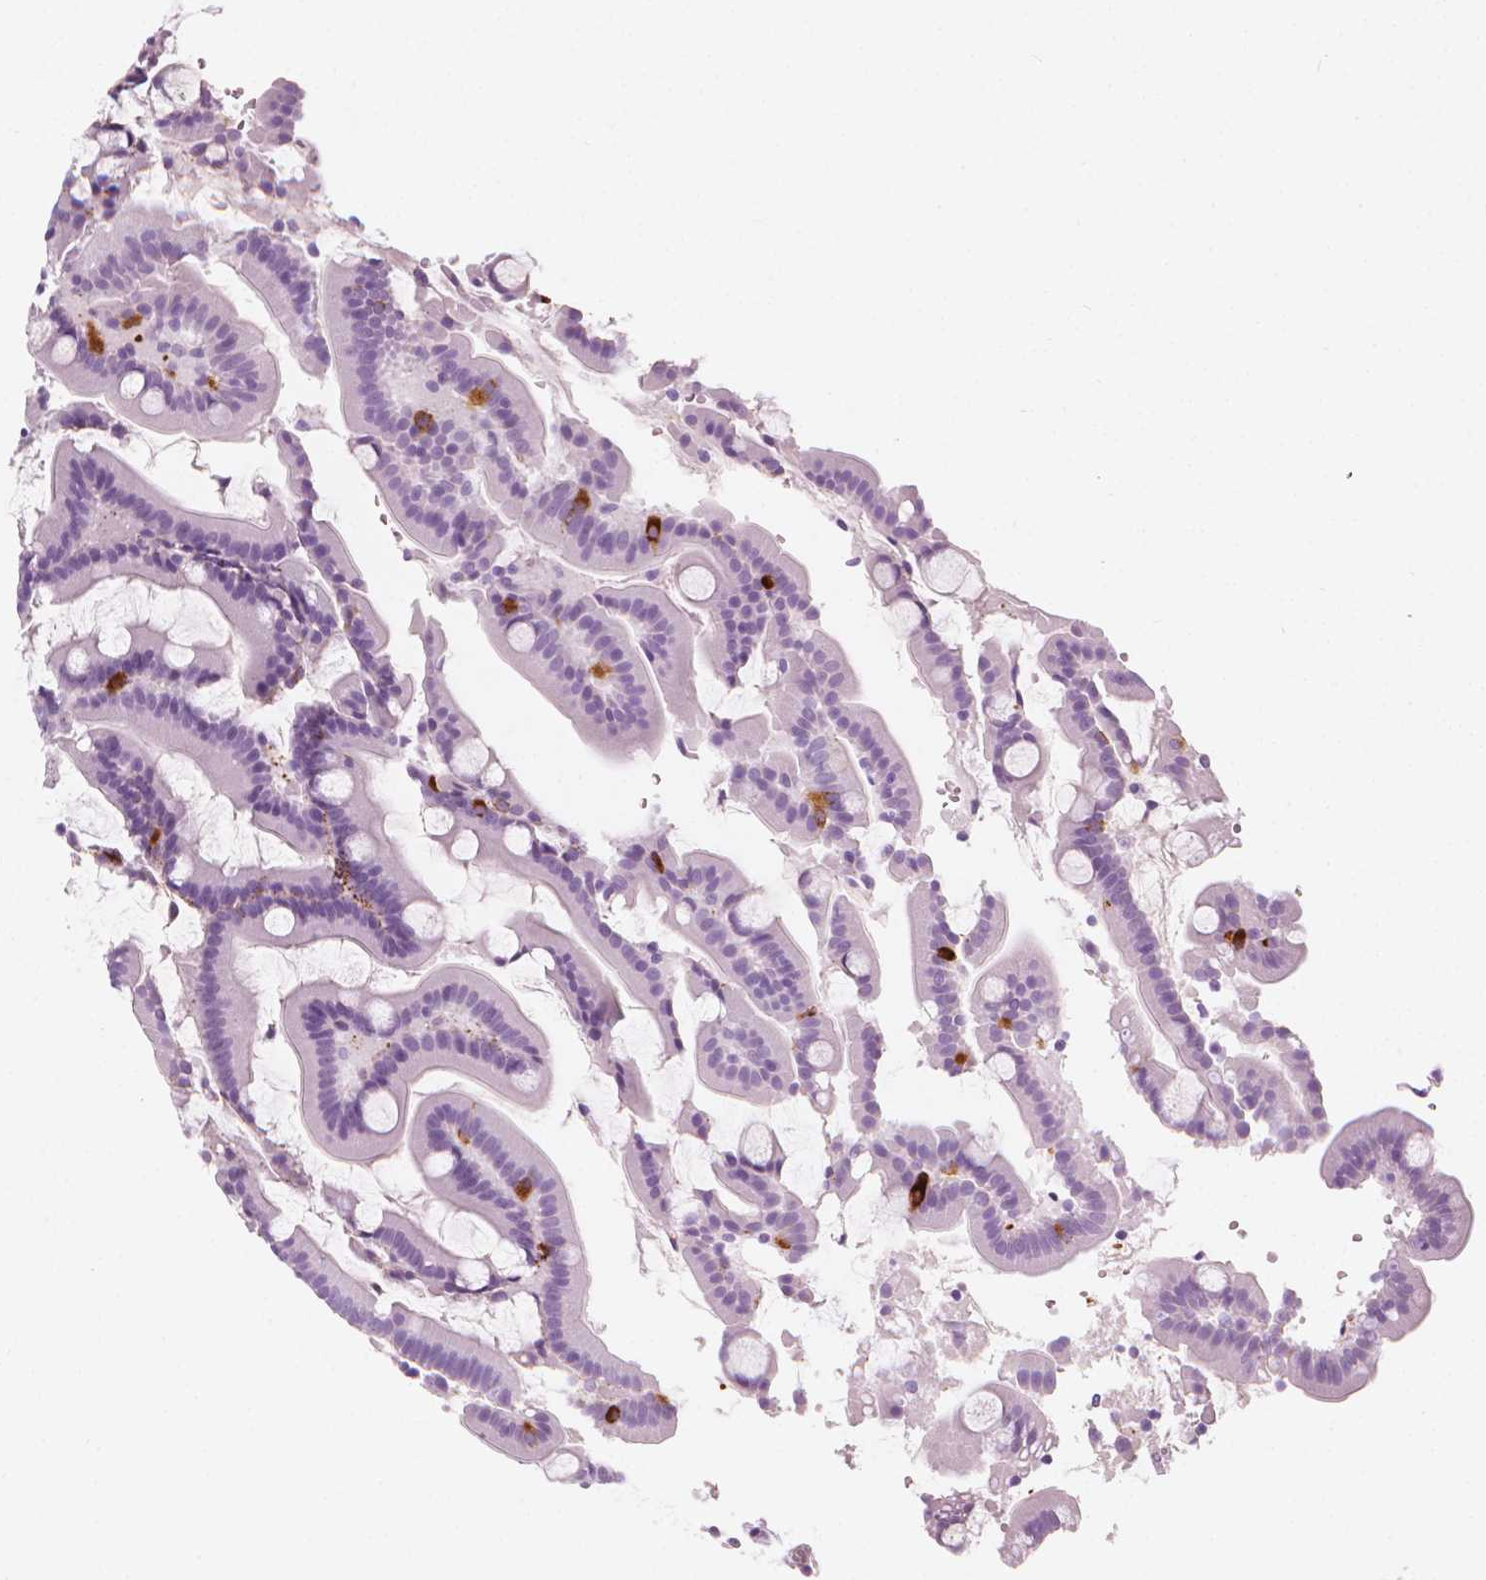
{"staining": {"intensity": "negative", "quantity": "none", "location": "none"}, "tissue": "duodenum", "cell_type": "Glandular cells", "image_type": "normal", "snomed": [{"axis": "morphology", "description": "Normal tissue, NOS"}, {"axis": "topography", "description": "Duodenum"}], "caption": "The micrograph displays no staining of glandular cells in unremarkable duodenum. Nuclei are stained in blue.", "gene": "SCG3", "patient": {"sex": "male", "age": 55}}